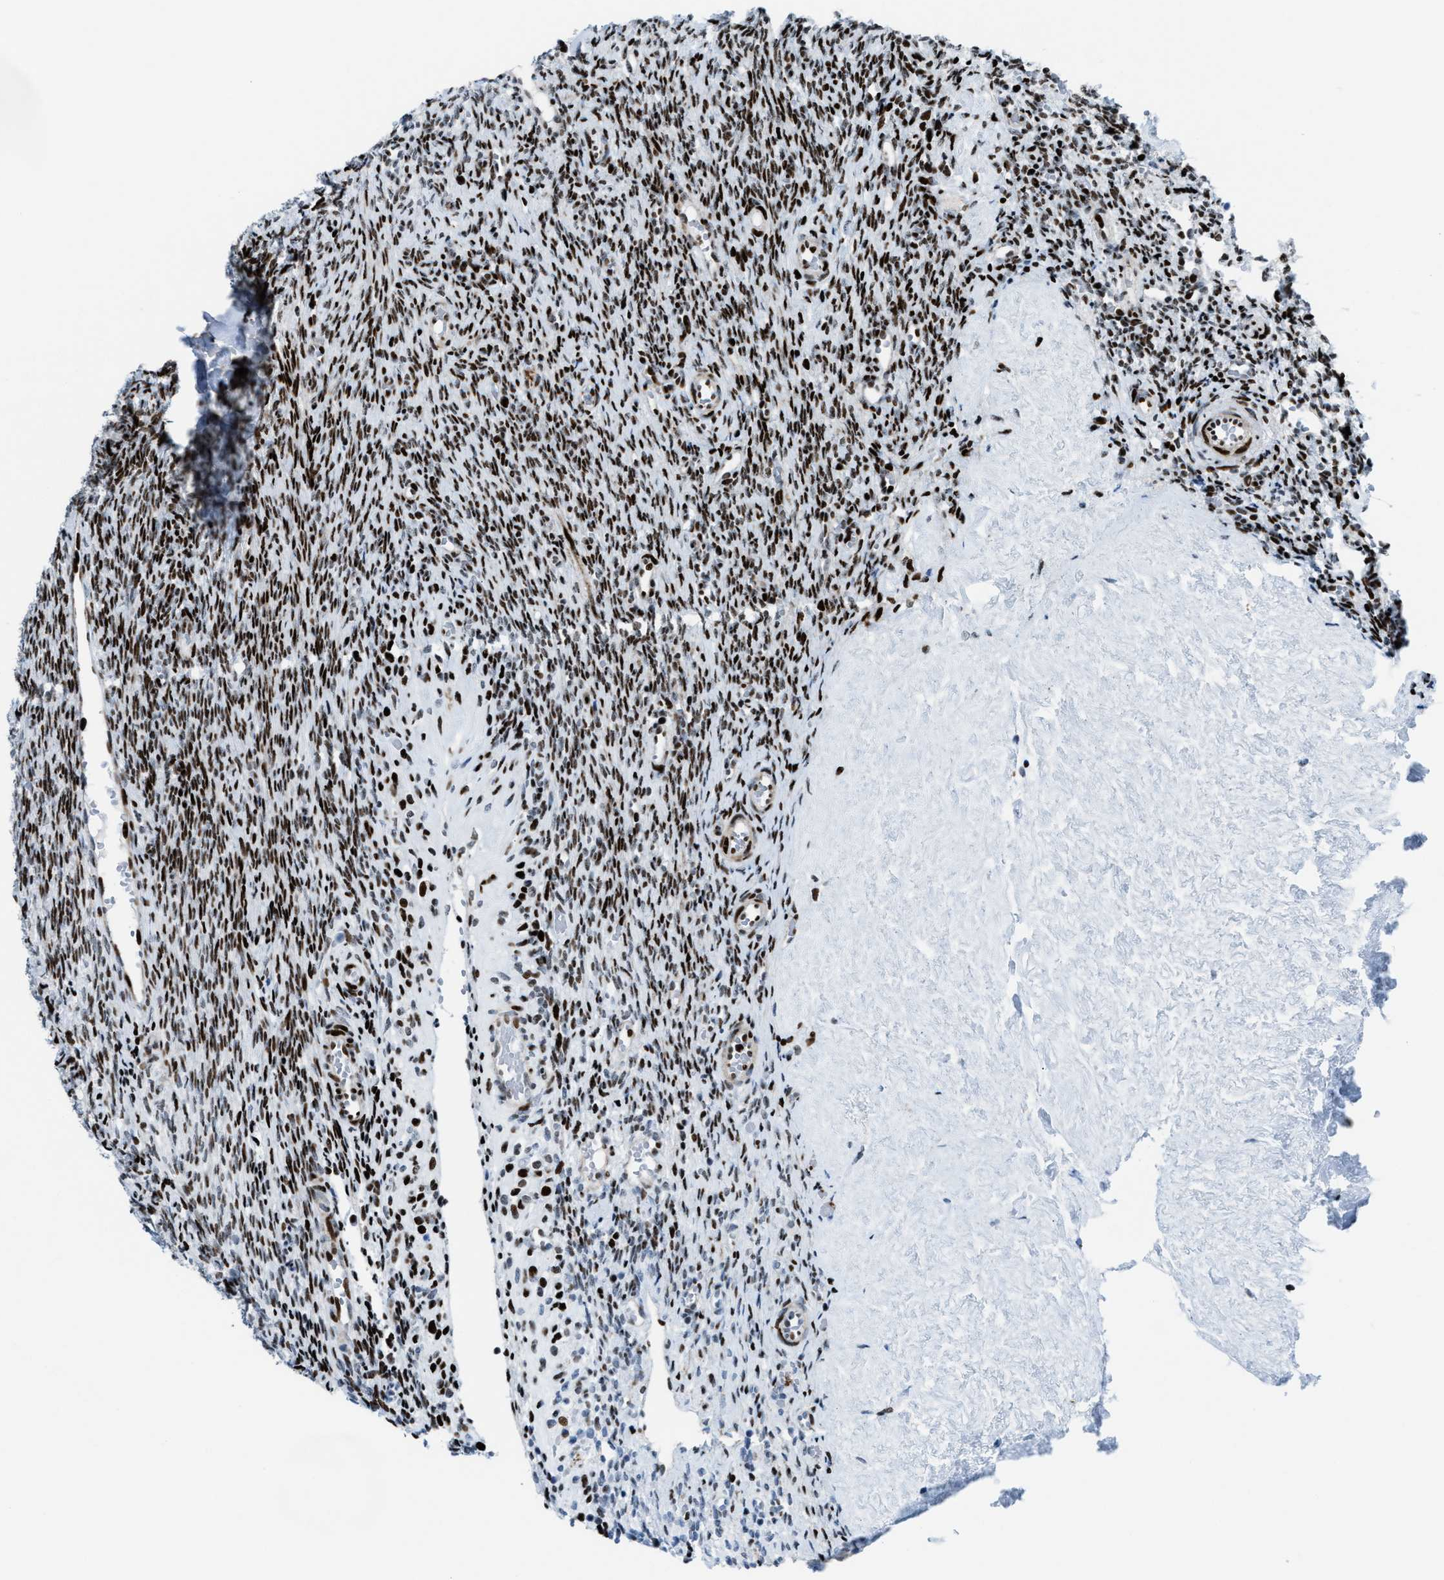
{"staining": {"intensity": "strong", "quantity": ">75%", "location": "nuclear"}, "tissue": "ovary", "cell_type": "Ovarian stroma cells", "image_type": "normal", "snomed": [{"axis": "morphology", "description": "Normal tissue, NOS"}, {"axis": "topography", "description": "Ovary"}], "caption": "This image displays immunohistochemistry staining of benign ovary, with high strong nuclear positivity in about >75% of ovarian stroma cells.", "gene": "NONO", "patient": {"sex": "female", "age": 41}}